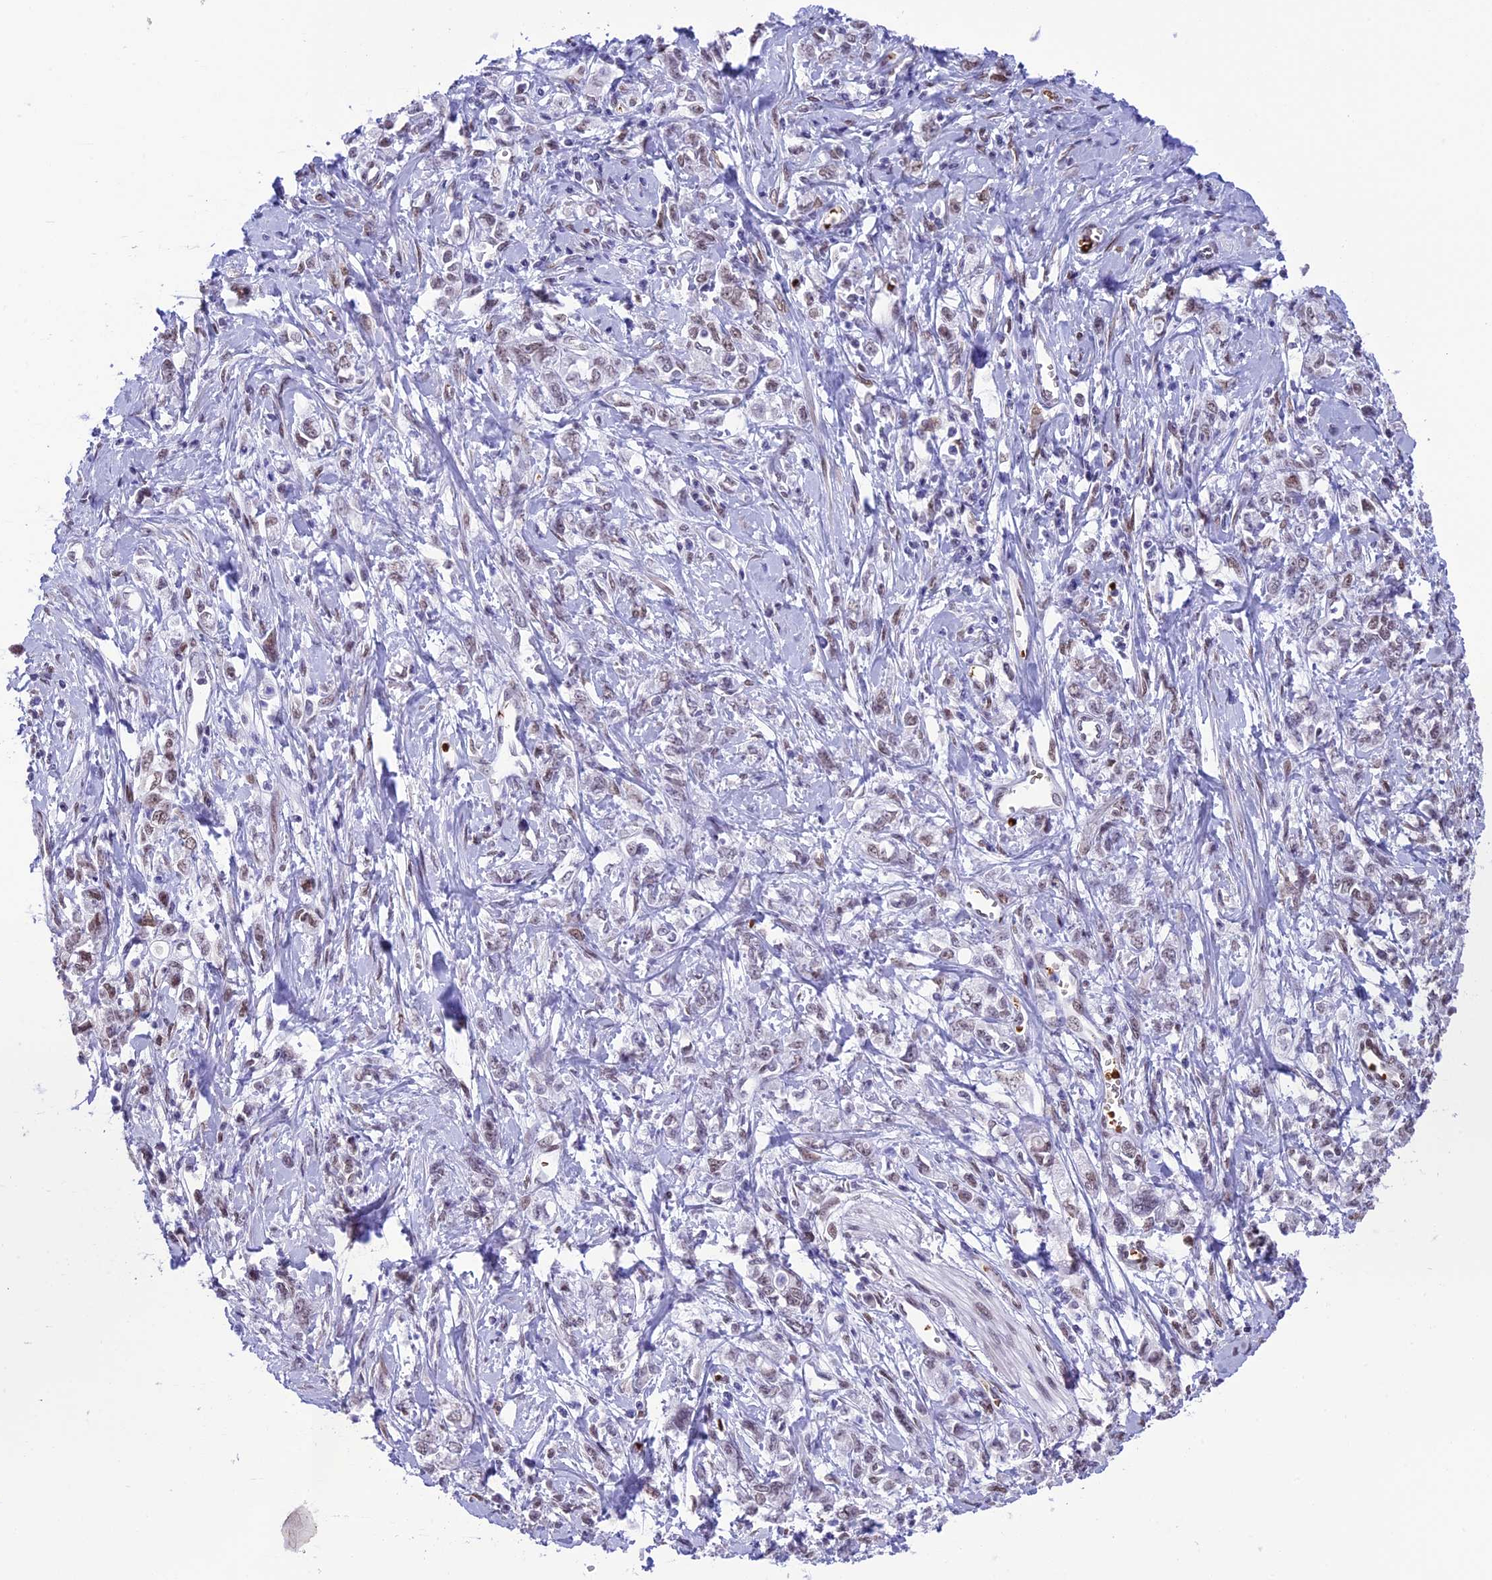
{"staining": {"intensity": "weak", "quantity": "25%-75%", "location": "nuclear"}, "tissue": "stomach cancer", "cell_type": "Tumor cells", "image_type": "cancer", "snomed": [{"axis": "morphology", "description": "Adenocarcinoma, NOS"}, {"axis": "topography", "description": "Stomach"}], "caption": "Protein expression analysis of stomach cancer demonstrates weak nuclear expression in about 25%-75% of tumor cells.", "gene": "MPHOSPH8", "patient": {"sex": "female", "age": 76}}